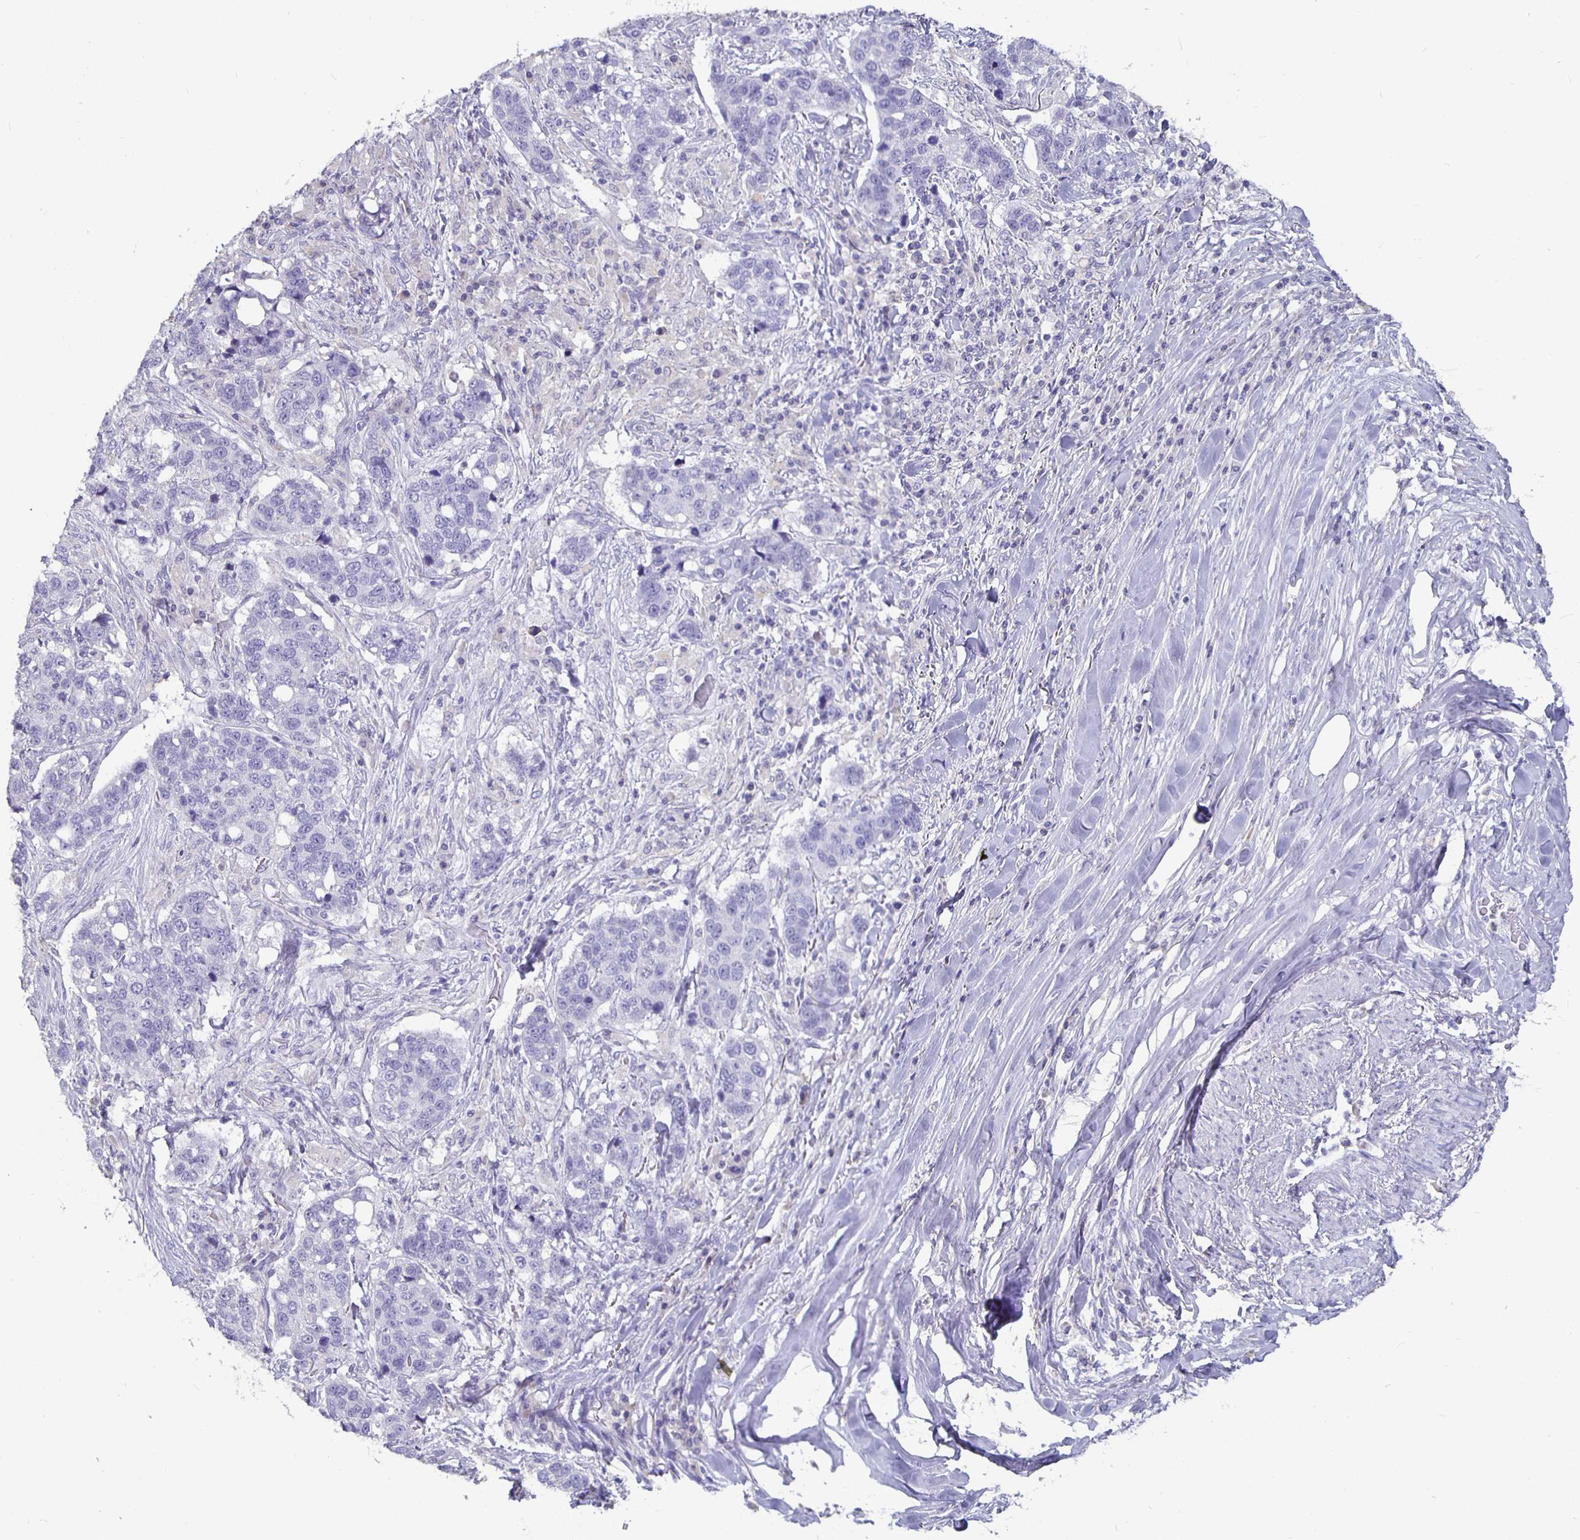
{"staining": {"intensity": "negative", "quantity": "none", "location": "none"}, "tissue": "lung cancer", "cell_type": "Tumor cells", "image_type": "cancer", "snomed": [{"axis": "morphology", "description": "Squamous cell carcinoma, NOS"}, {"axis": "topography", "description": "Lymph node"}, {"axis": "topography", "description": "Lung"}], "caption": "Immunohistochemistry (IHC) of lung squamous cell carcinoma exhibits no positivity in tumor cells. (DAB (3,3'-diaminobenzidine) immunohistochemistry (IHC) visualized using brightfield microscopy, high magnification).", "gene": "GPX4", "patient": {"sex": "male", "age": 61}}